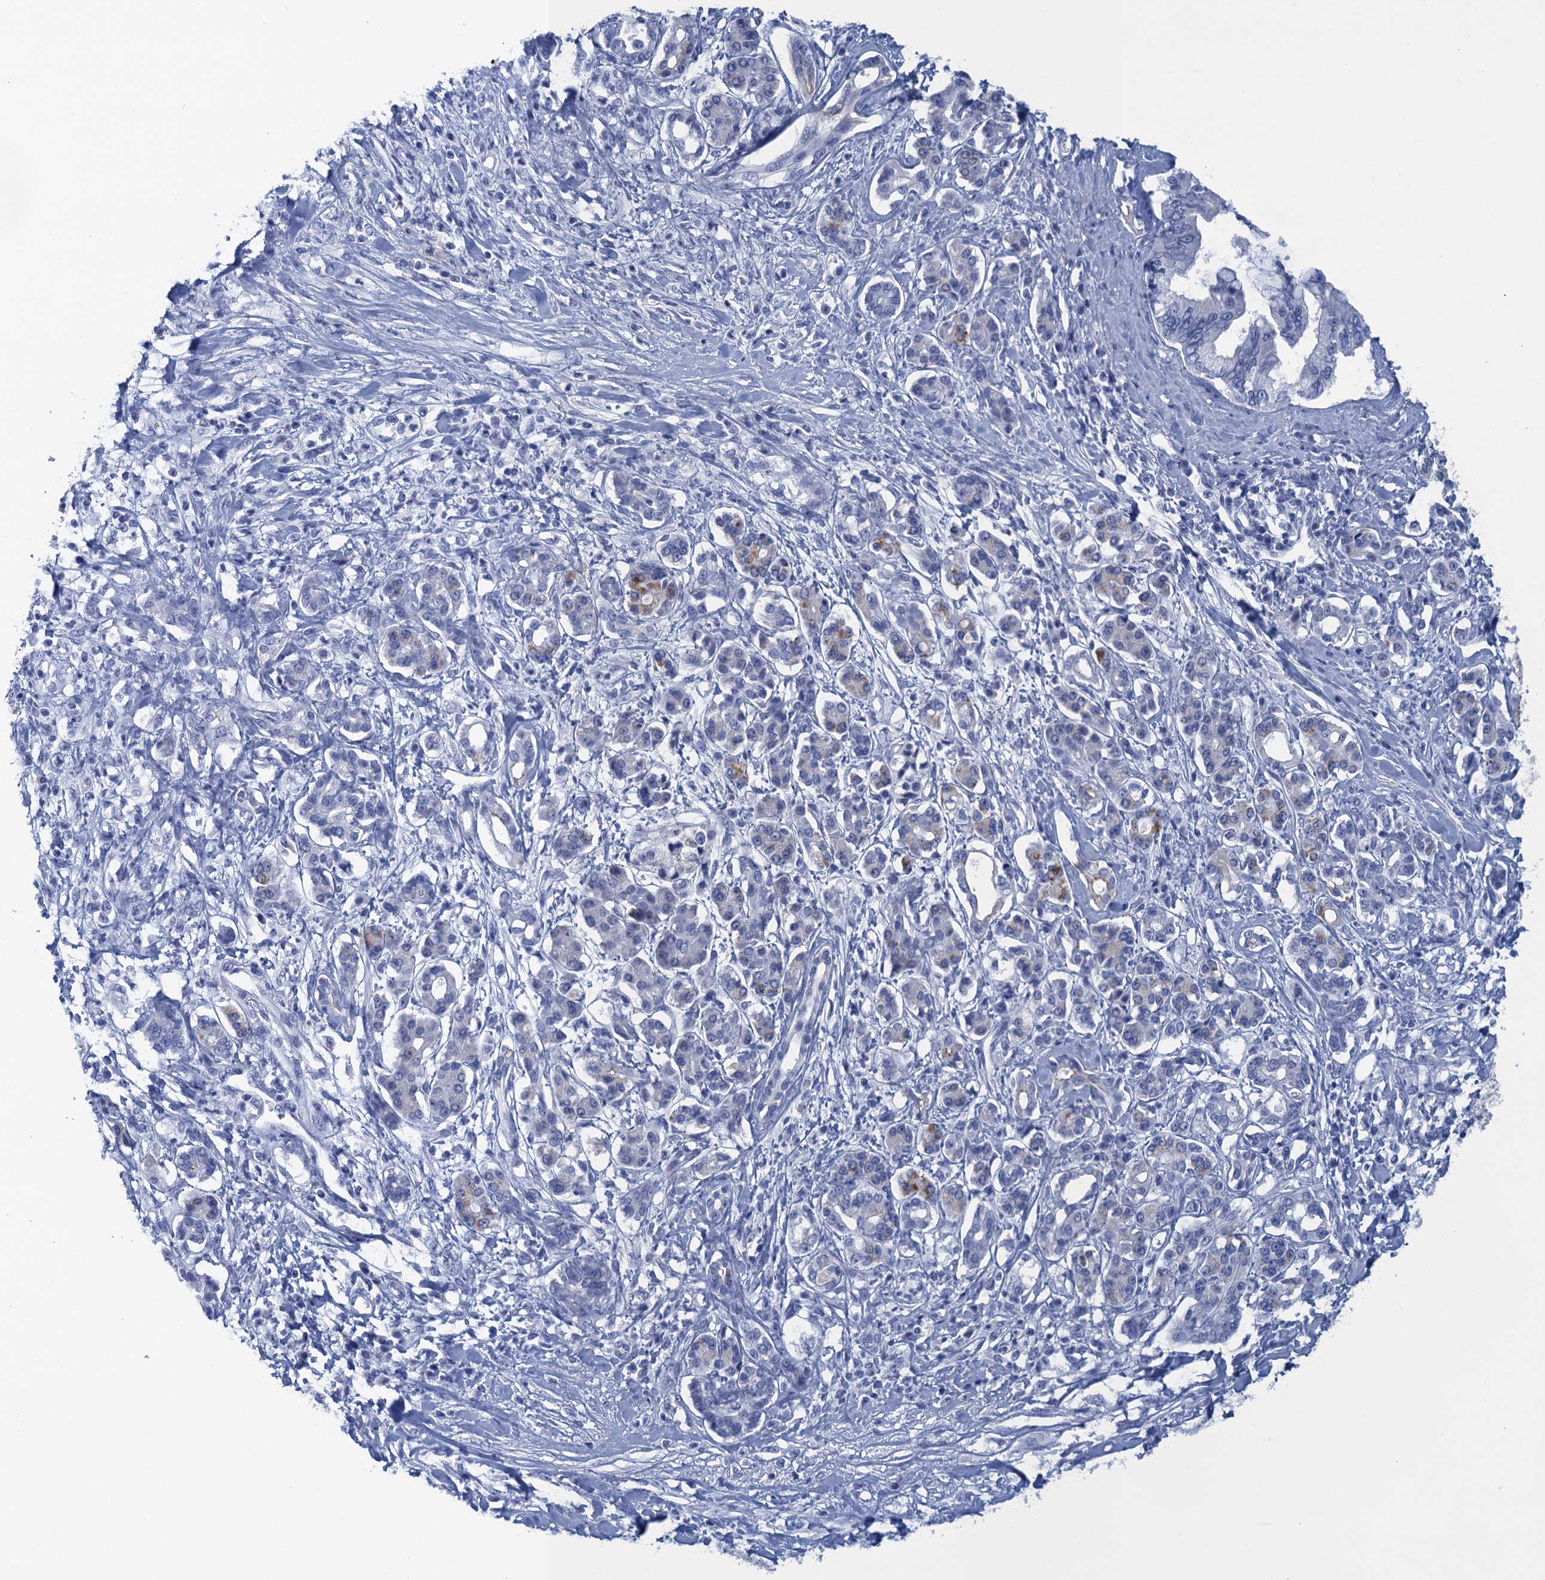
{"staining": {"intensity": "moderate", "quantity": "<25%", "location": "cytoplasmic/membranous"}, "tissue": "pancreatic cancer", "cell_type": "Tumor cells", "image_type": "cancer", "snomed": [{"axis": "morphology", "description": "Adenocarcinoma, NOS"}, {"axis": "topography", "description": "Pancreas"}], "caption": "Protein staining of pancreatic adenocarcinoma tissue demonstrates moderate cytoplasmic/membranous staining in approximately <25% of tumor cells. (DAB = brown stain, brightfield microscopy at high magnification).", "gene": "SCEL", "patient": {"sex": "female", "age": 56}}